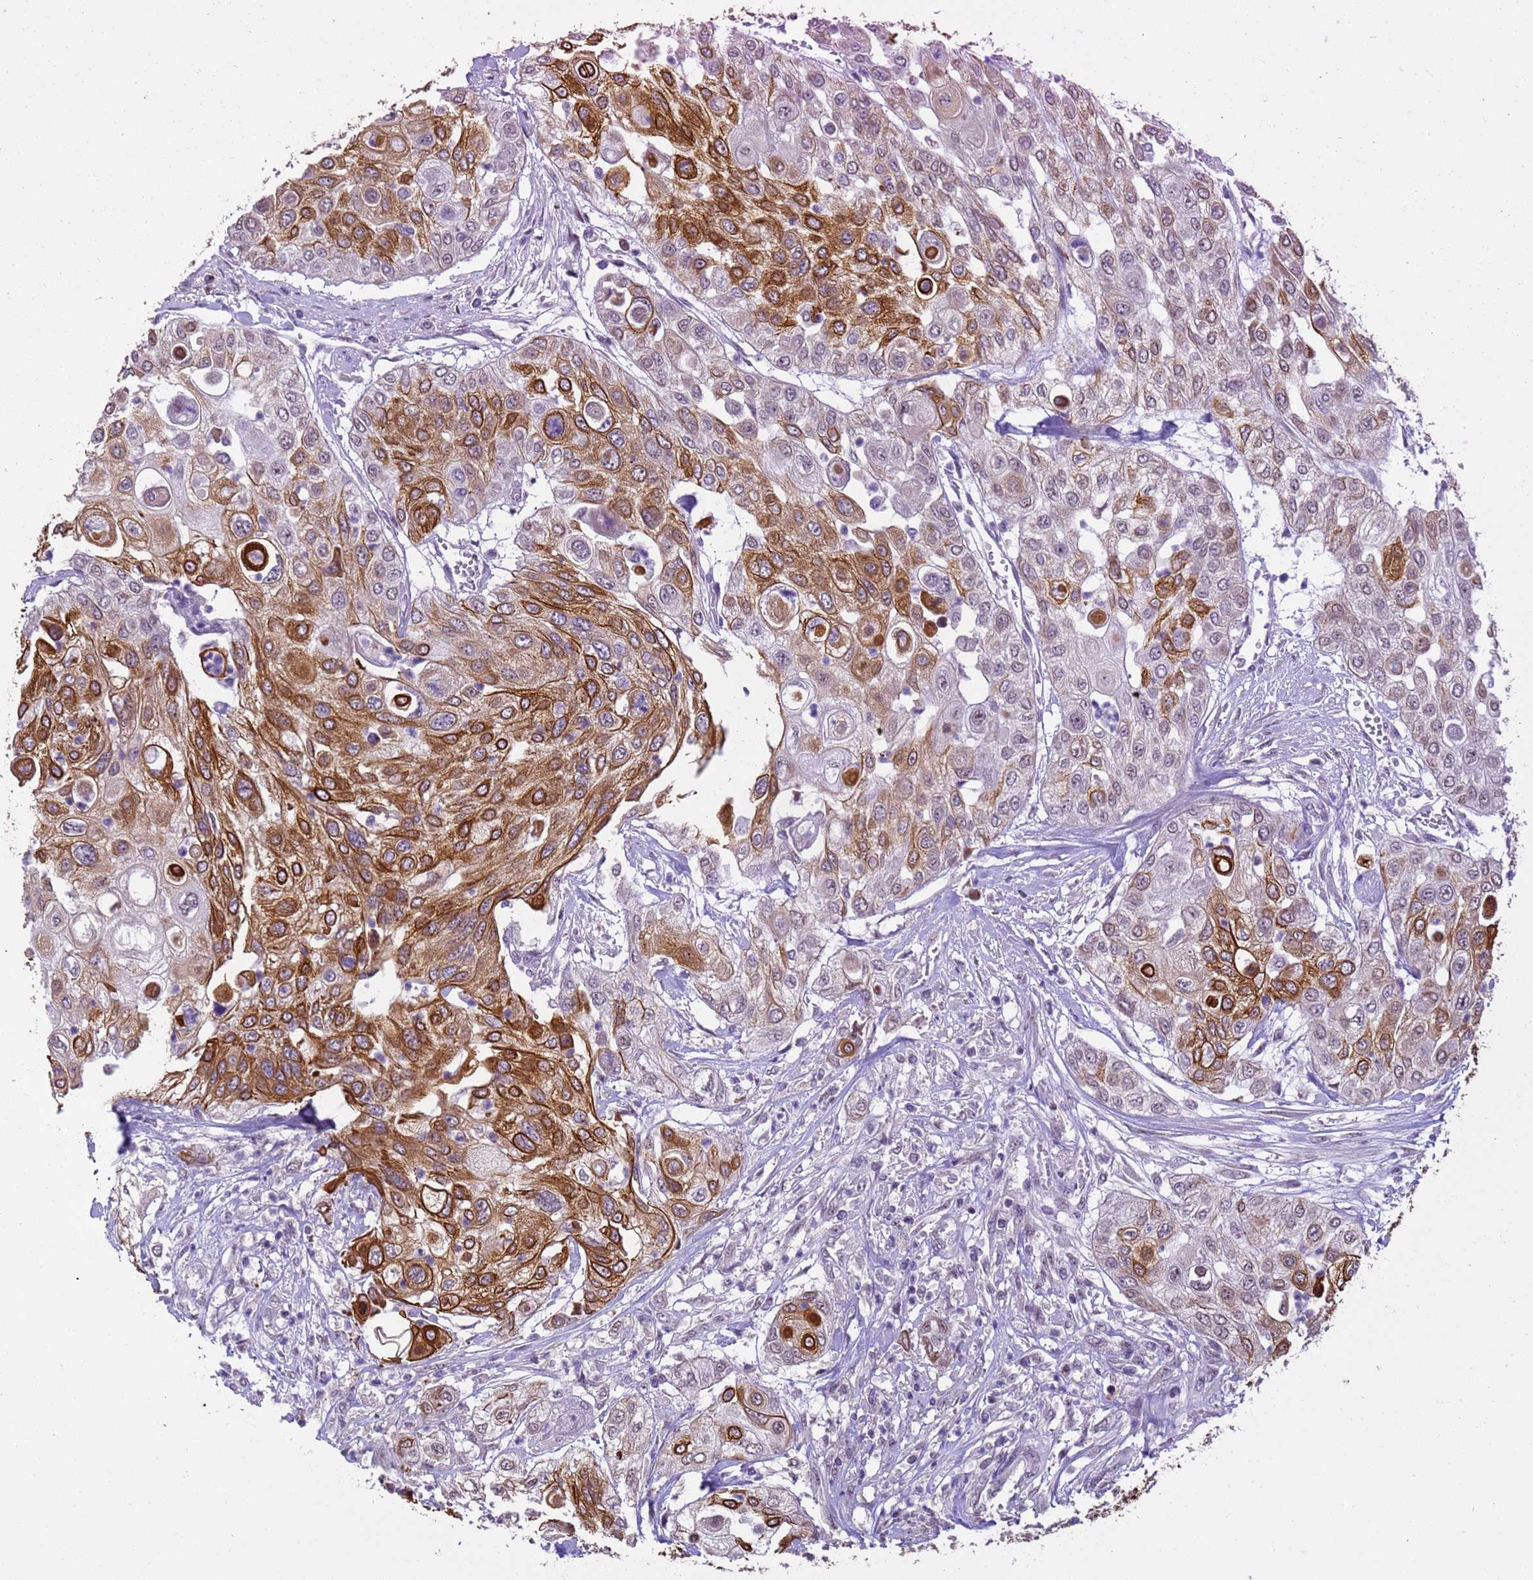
{"staining": {"intensity": "strong", "quantity": "25%-75%", "location": "cytoplasmic/membranous"}, "tissue": "urothelial cancer", "cell_type": "Tumor cells", "image_type": "cancer", "snomed": [{"axis": "morphology", "description": "Urothelial carcinoma, High grade"}, {"axis": "topography", "description": "Urinary bladder"}], "caption": "There is high levels of strong cytoplasmic/membranous positivity in tumor cells of high-grade urothelial carcinoma, as demonstrated by immunohistochemical staining (brown color).", "gene": "VWA3A", "patient": {"sex": "female", "age": 79}}